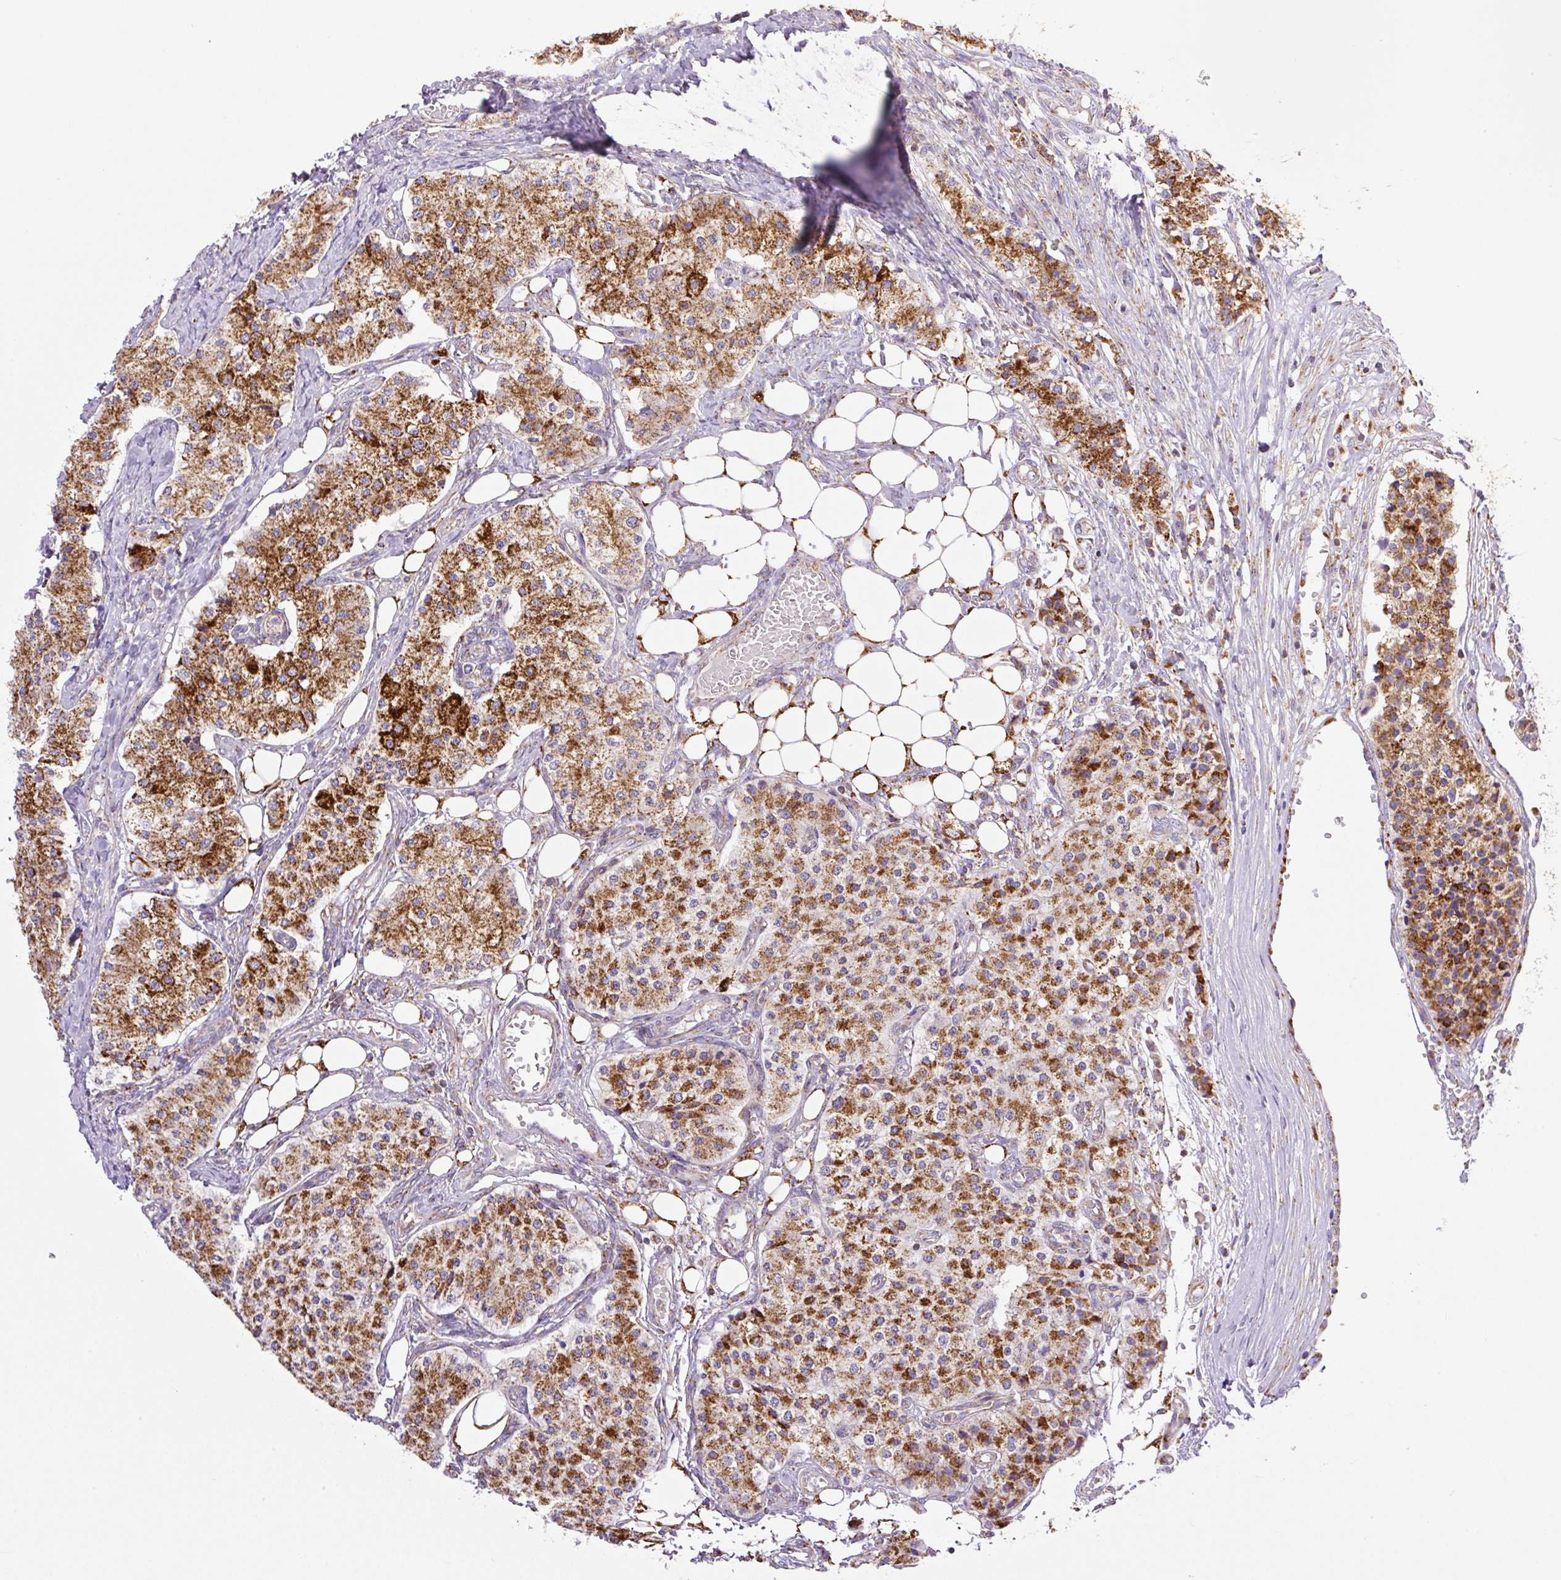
{"staining": {"intensity": "strong", "quantity": ">75%", "location": "cytoplasmic/membranous"}, "tissue": "carcinoid", "cell_type": "Tumor cells", "image_type": "cancer", "snomed": [{"axis": "morphology", "description": "Carcinoid, malignant, NOS"}, {"axis": "topography", "description": "Colon"}], "caption": "The histopathology image demonstrates immunohistochemical staining of carcinoid. There is strong cytoplasmic/membranous positivity is present in approximately >75% of tumor cells.", "gene": "NF1", "patient": {"sex": "female", "age": 52}}